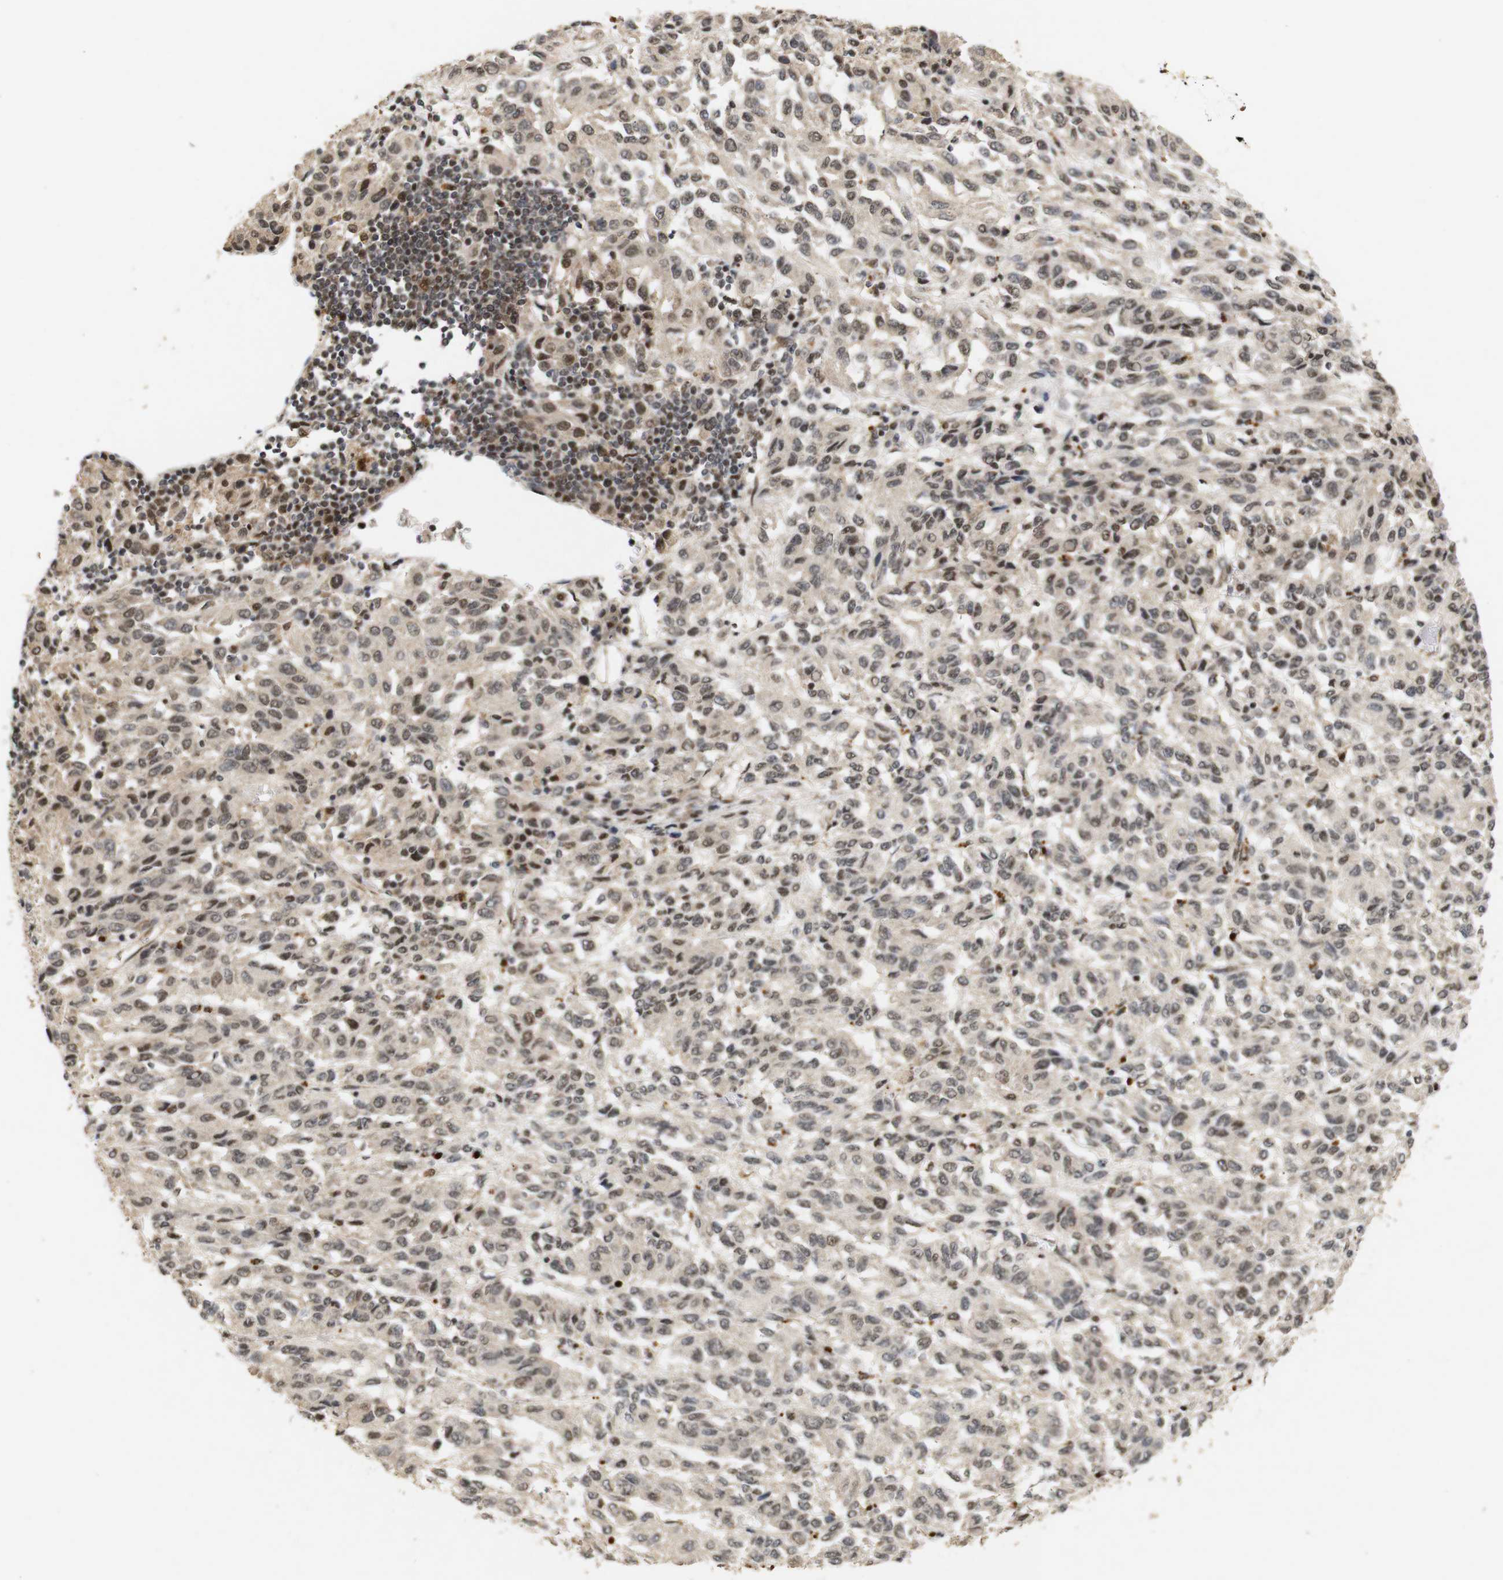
{"staining": {"intensity": "moderate", "quantity": ">75%", "location": "cytoplasmic/membranous,nuclear"}, "tissue": "melanoma", "cell_type": "Tumor cells", "image_type": "cancer", "snomed": [{"axis": "morphology", "description": "Malignant melanoma, Metastatic site"}, {"axis": "topography", "description": "Lung"}], "caption": "Protein staining of melanoma tissue displays moderate cytoplasmic/membranous and nuclear positivity in about >75% of tumor cells.", "gene": "PYM1", "patient": {"sex": "male", "age": 64}}